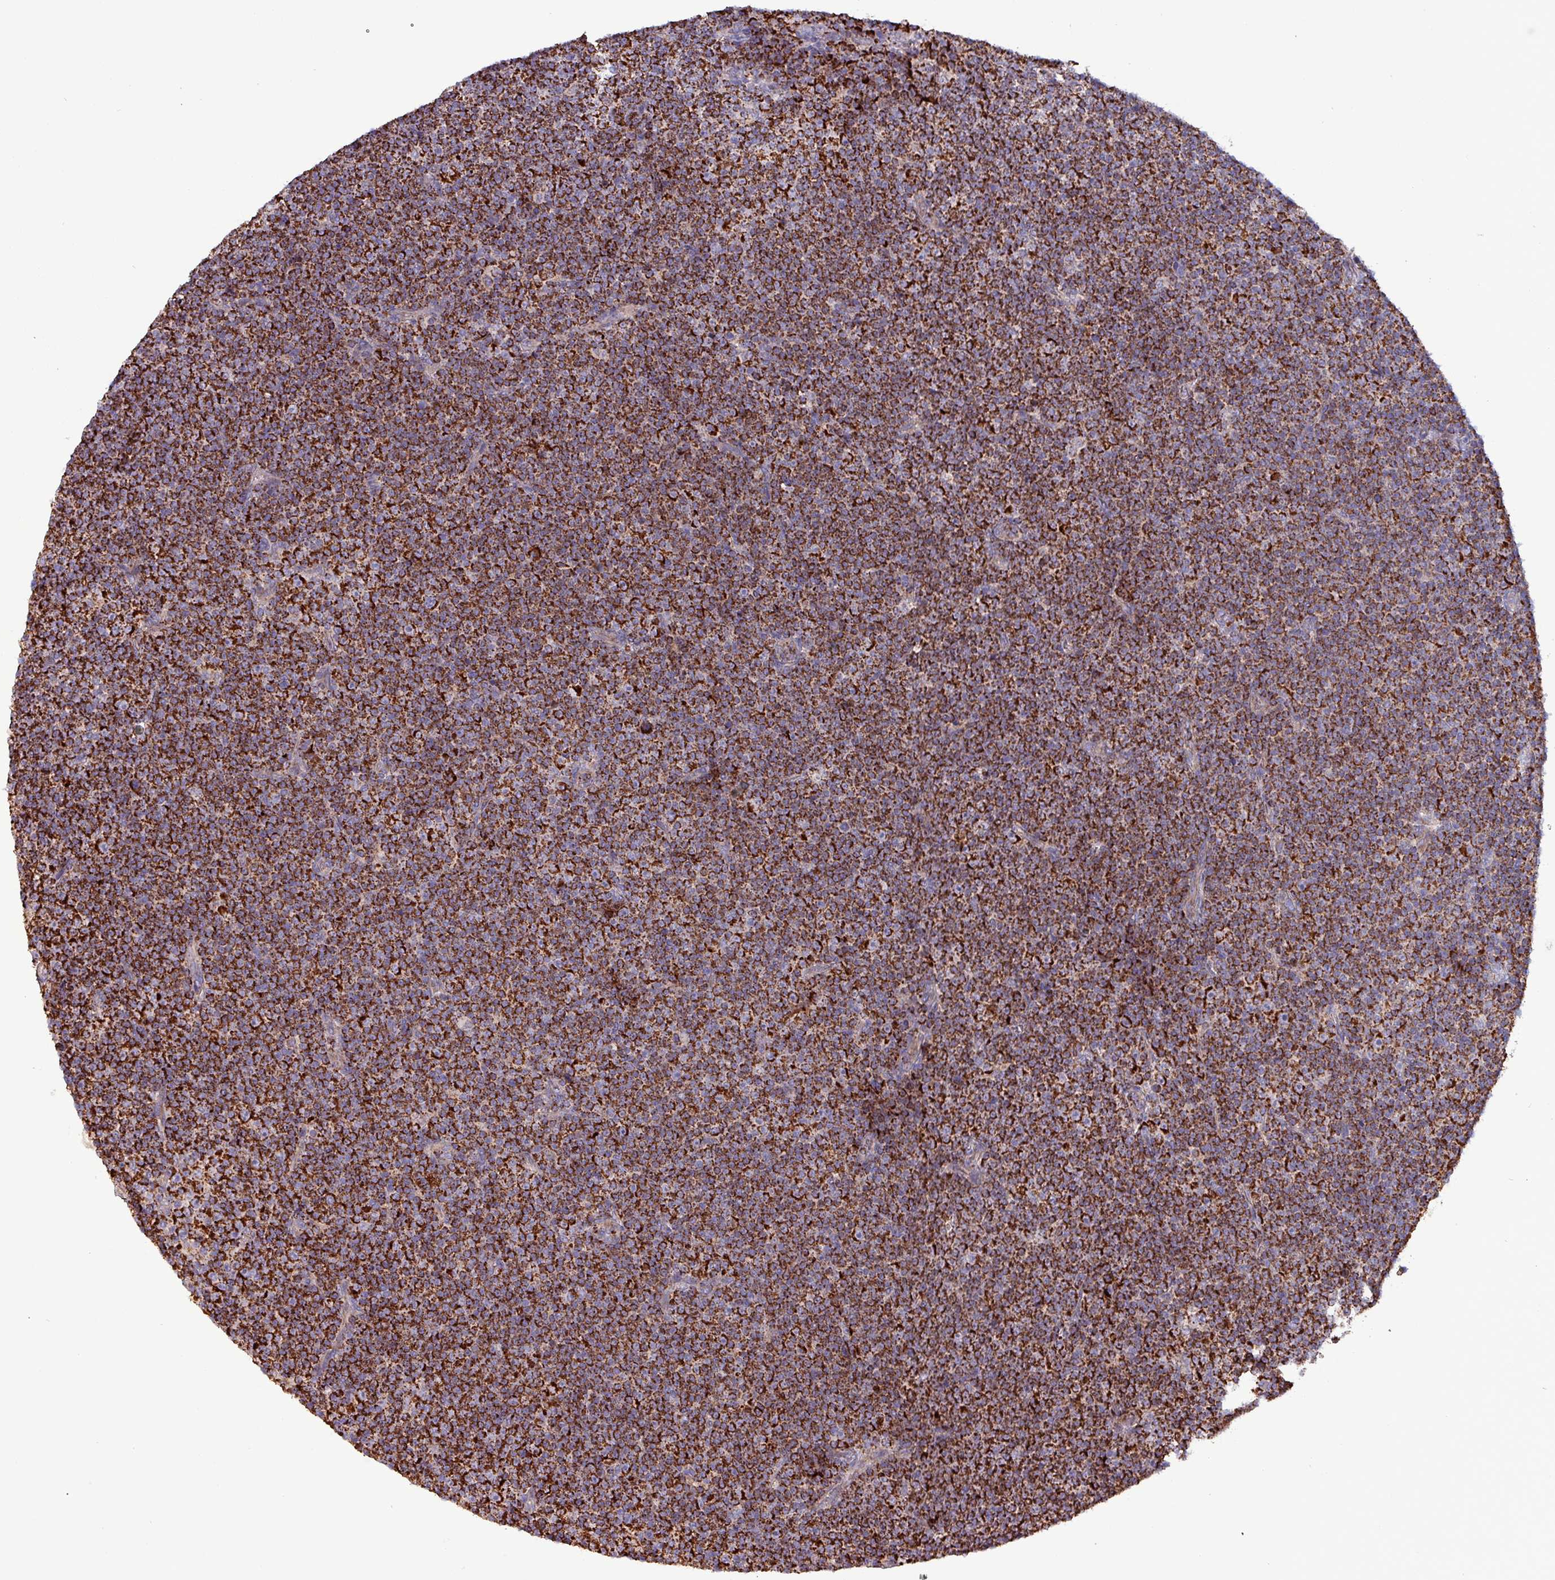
{"staining": {"intensity": "strong", "quantity": ">75%", "location": "cytoplasmic/membranous"}, "tissue": "lymphoma", "cell_type": "Tumor cells", "image_type": "cancer", "snomed": [{"axis": "morphology", "description": "Malignant lymphoma, non-Hodgkin's type, Low grade"}, {"axis": "topography", "description": "Lymph node"}], "caption": "Immunohistochemistry (IHC) image of human malignant lymphoma, non-Hodgkin's type (low-grade) stained for a protein (brown), which reveals high levels of strong cytoplasmic/membranous staining in approximately >75% of tumor cells.", "gene": "ZNF322", "patient": {"sex": "female", "age": 67}}